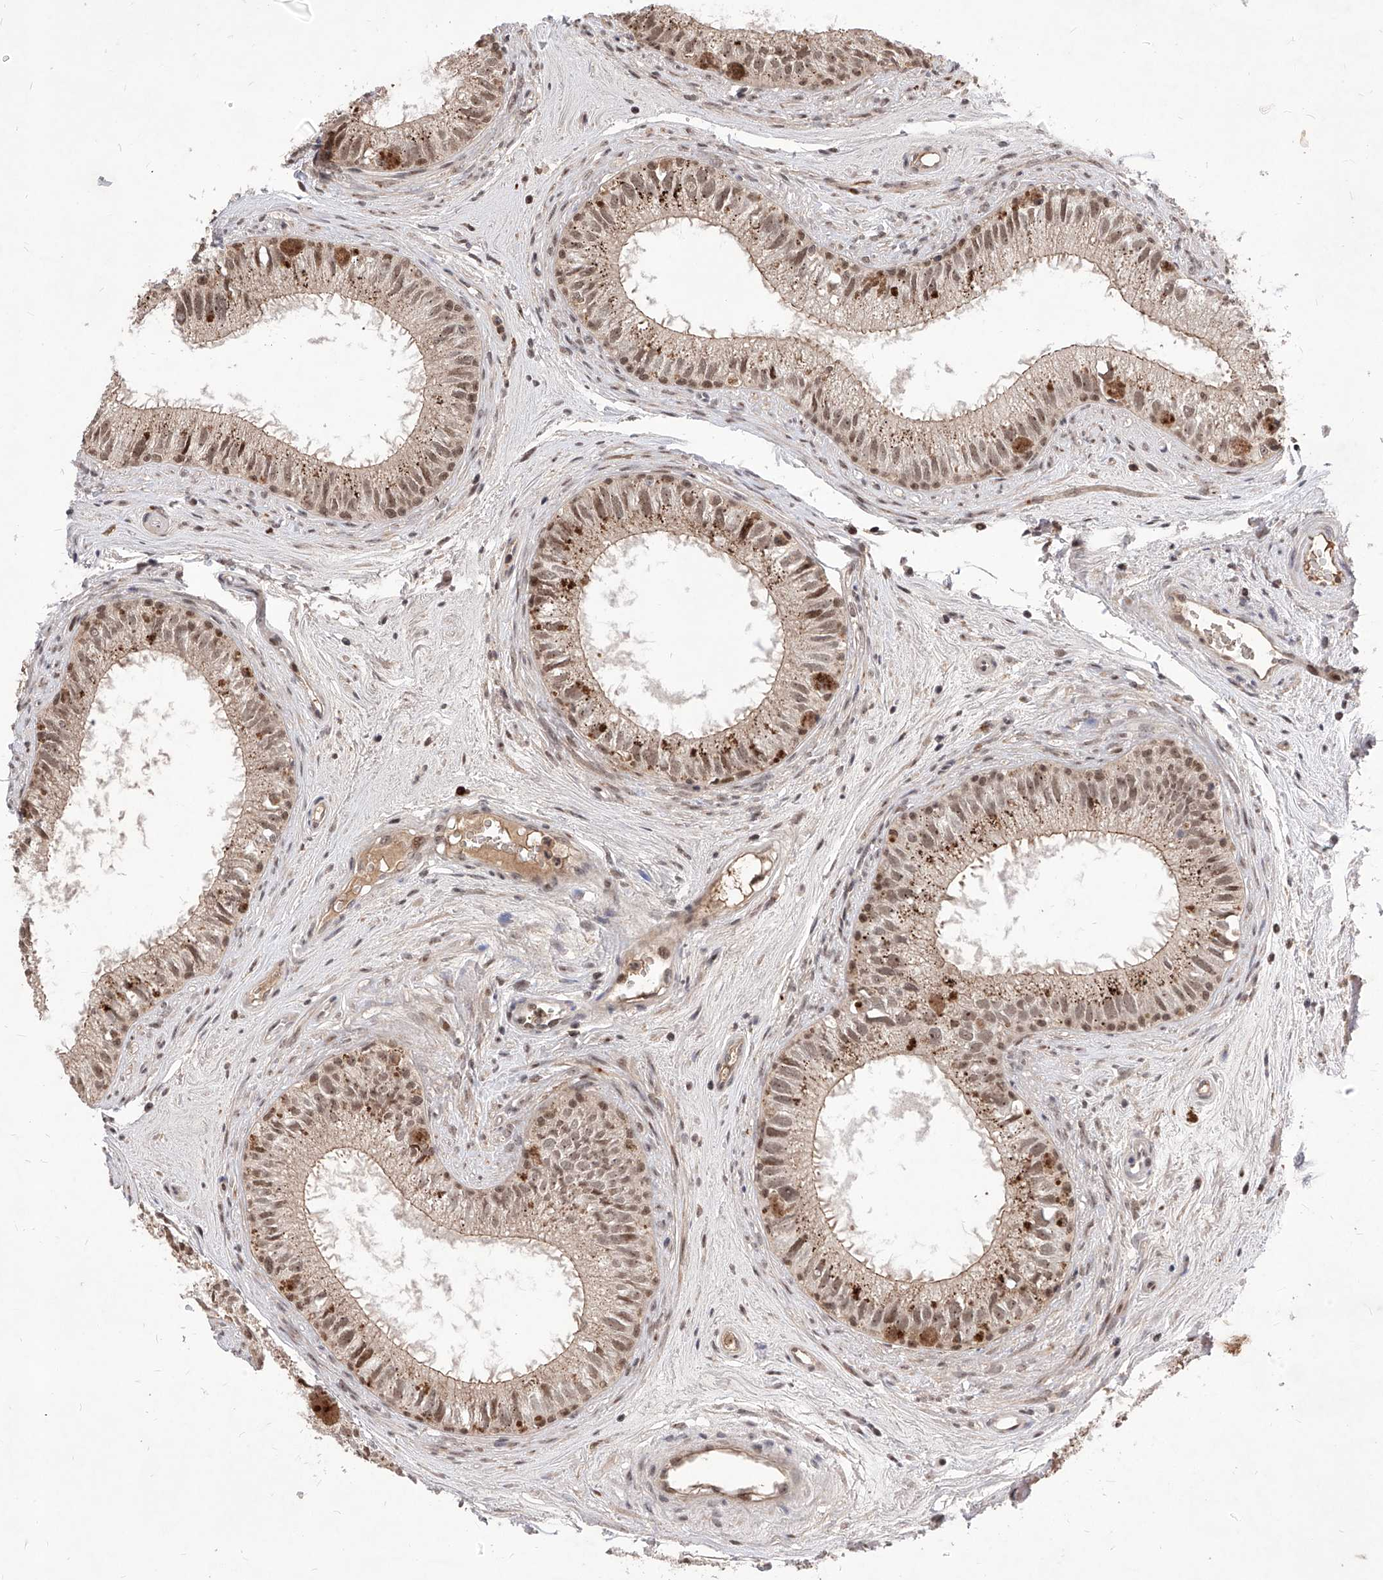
{"staining": {"intensity": "moderate", "quantity": "25%-75%", "location": "cytoplasmic/membranous,nuclear"}, "tissue": "epididymis", "cell_type": "Glandular cells", "image_type": "normal", "snomed": [{"axis": "morphology", "description": "Normal tissue, NOS"}, {"axis": "topography", "description": "Epididymis"}], "caption": "Glandular cells reveal moderate cytoplasmic/membranous,nuclear expression in approximately 25%-75% of cells in normal epididymis.", "gene": "LGR4", "patient": {"sex": "male", "age": 71}}